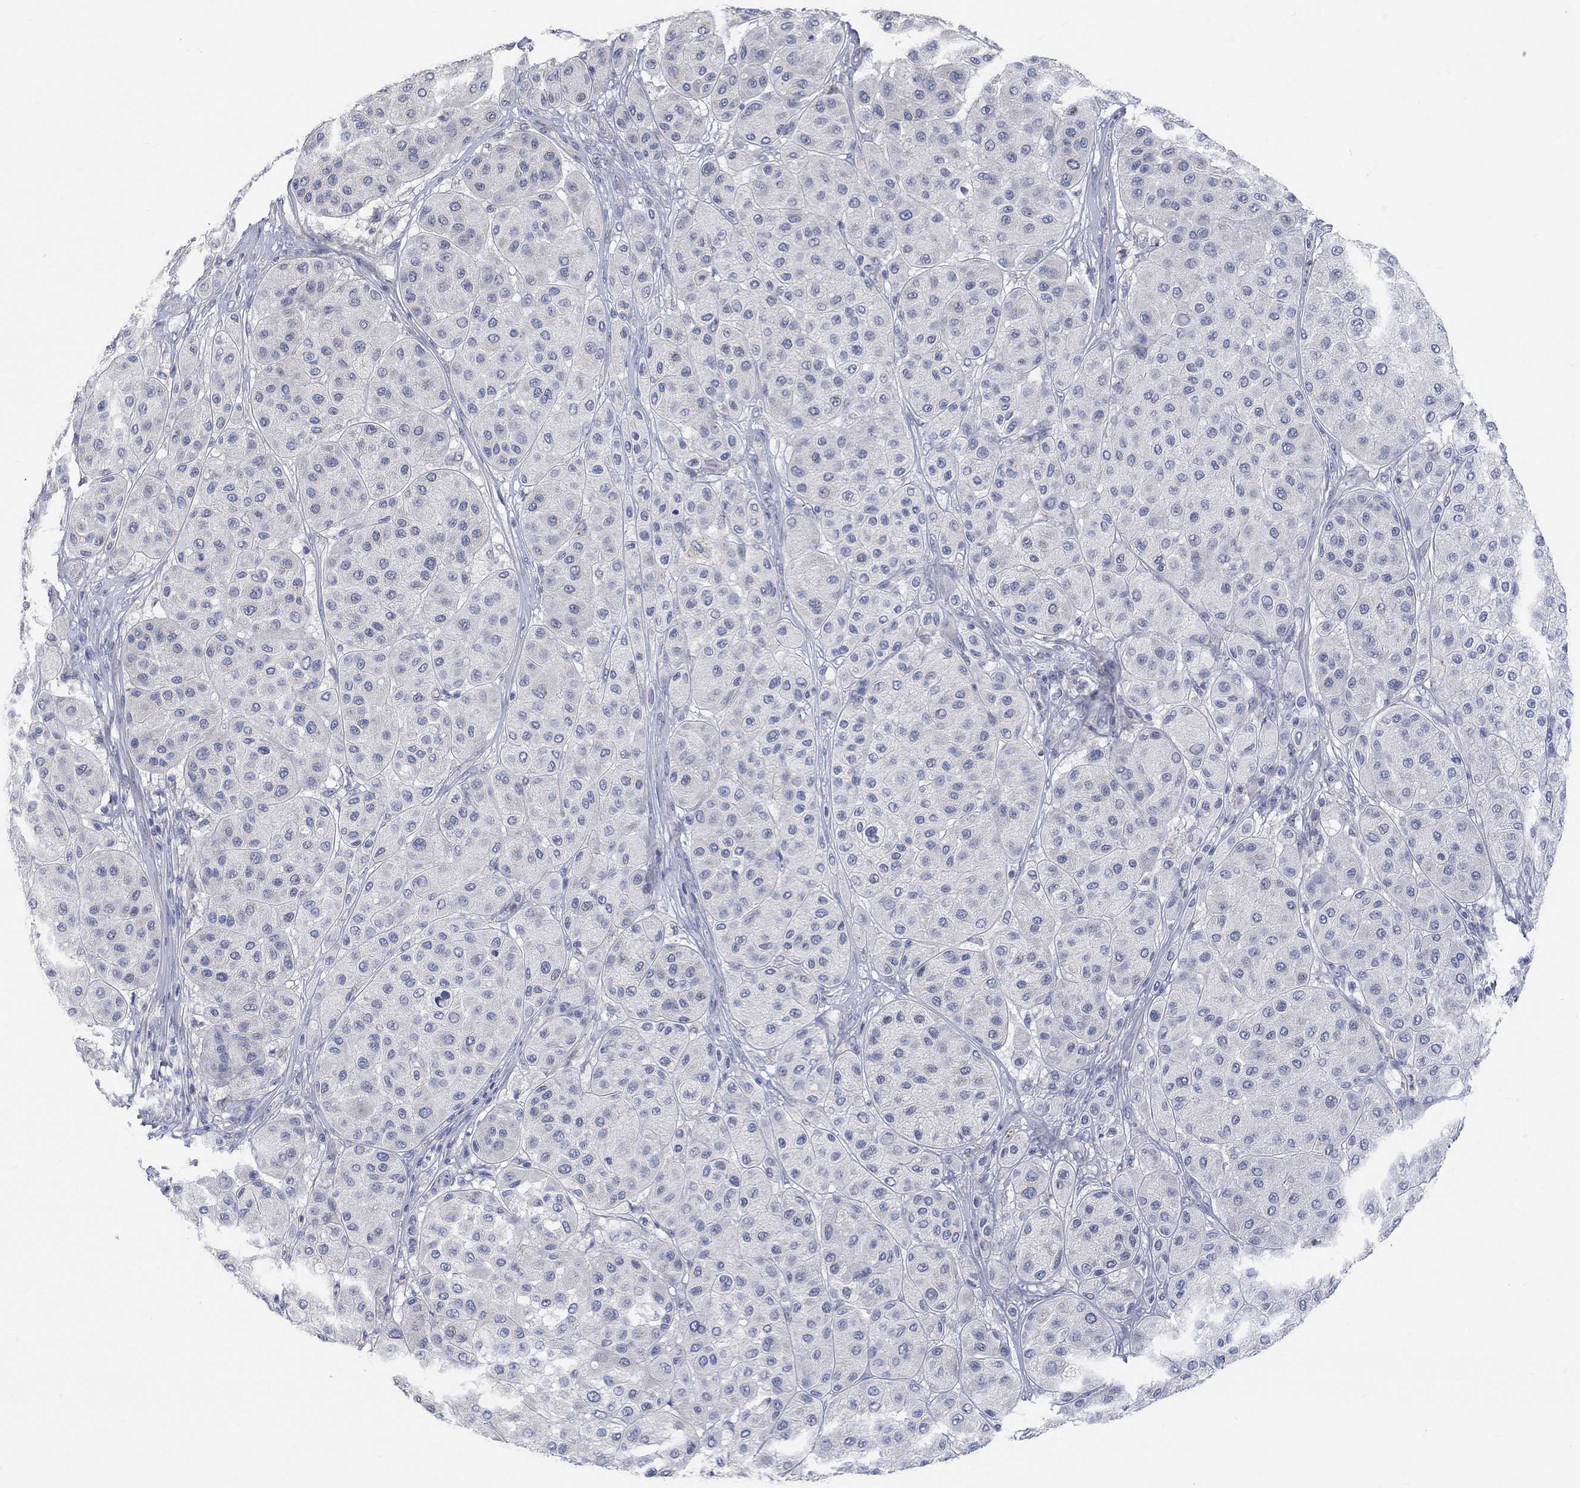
{"staining": {"intensity": "negative", "quantity": "none", "location": "none"}, "tissue": "melanoma", "cell_type": "Tumor cells", "image_type": "cancer", "snomed": [{"axis": "morphology", "description": "Malignant melanoma, Metastatic site"}, {"axis": "topography", "description": "Smooth muscle"}], "caption": "The micrograph demonstrates no significant staining in tumor cells of malignant melanoma (metastatic site).", "gene": "NLRP14", "patient": {"sex": "male", "age": 41}}